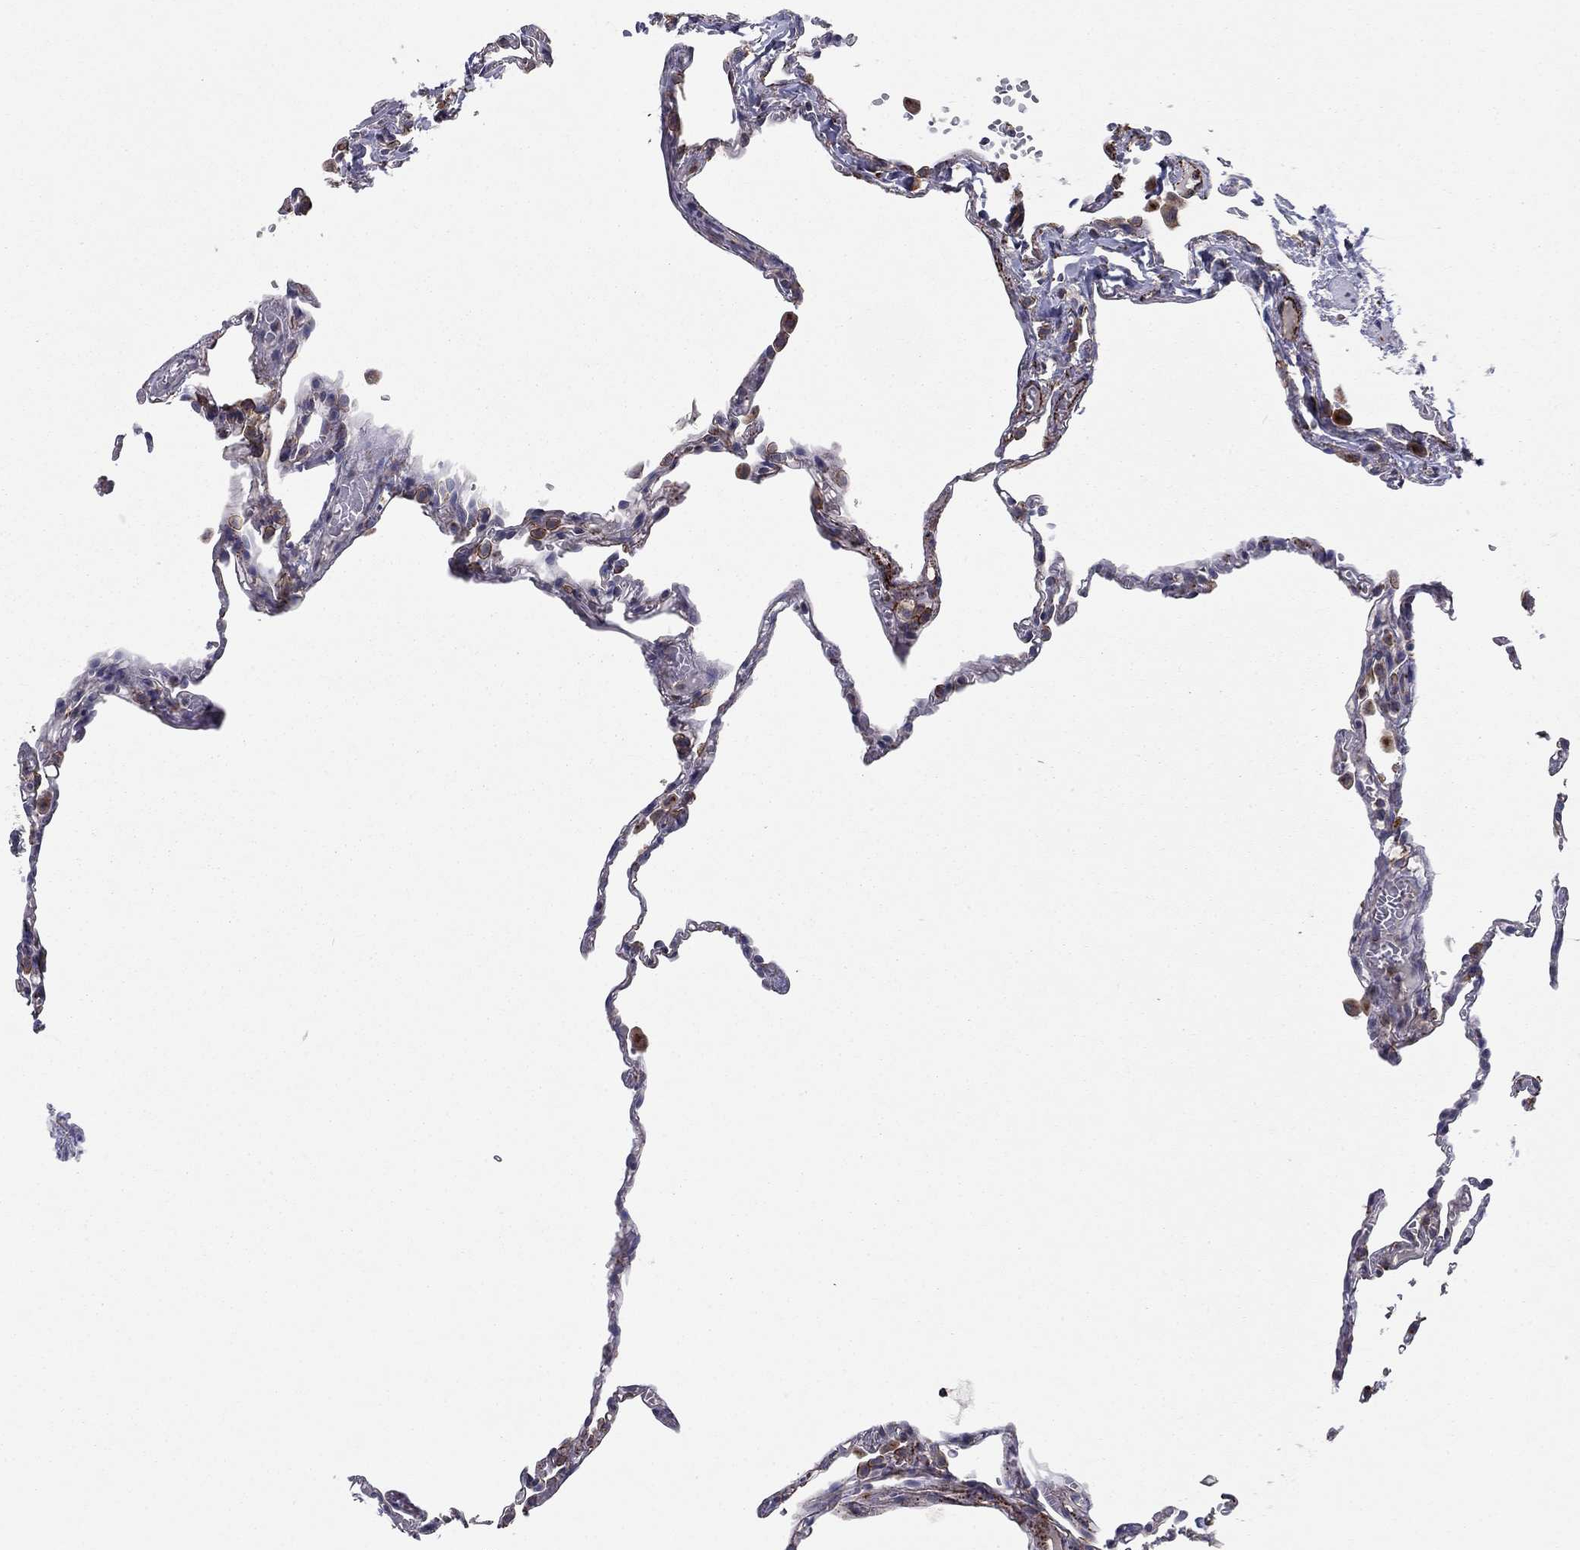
{"staining": {"intensity": "negative", "quantity": "none", "location": "none"}, "tissue": "lung", "cell_type": "Alveolar cells", "image_type": "normal", "snomed": [{"axis": "morphology", "description": "Normal tissue, NOS"}, {"axis": "topography", "description": "Lung"}], "caption": "Benign lung was stained to show a protein in brown. There is no significant staining in alveolar cells. (Immunohistochemistry (ihc), brightfield microscopy, high magnification).", "gene": "YIF1A", "patient": {"sex": "male", "age": 78}}